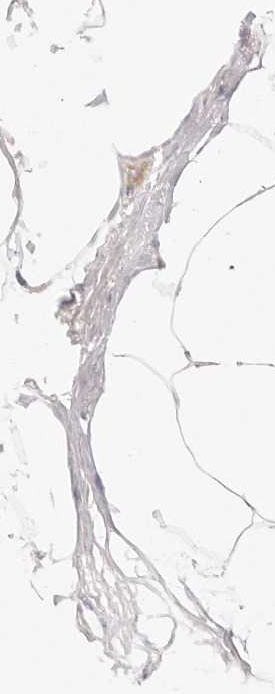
{"staining": {"intensity": "moderate", "quantity": ">75%", "location": "cytoplasmic/membranous"}, "tissue": "breast cancer", "cell_type": "Tumor cells", "image_type": "cancer", "snomed": [{"axis": "morphology", "description": "Lobular carcinoma, in situ"}, {"axis": "morphology", "description": "Lobular carcinoma"}, {"axis": "topography", "description": "Breast"}], "caption": "Protein staining by IHC shows moderate cytoplasmic/membranous expression in approximately >75% of tumor cells in lobular carcinoma in situ (breast).", "gene": "KCMF1", "patient": {"sex": "female", "age": 41}}